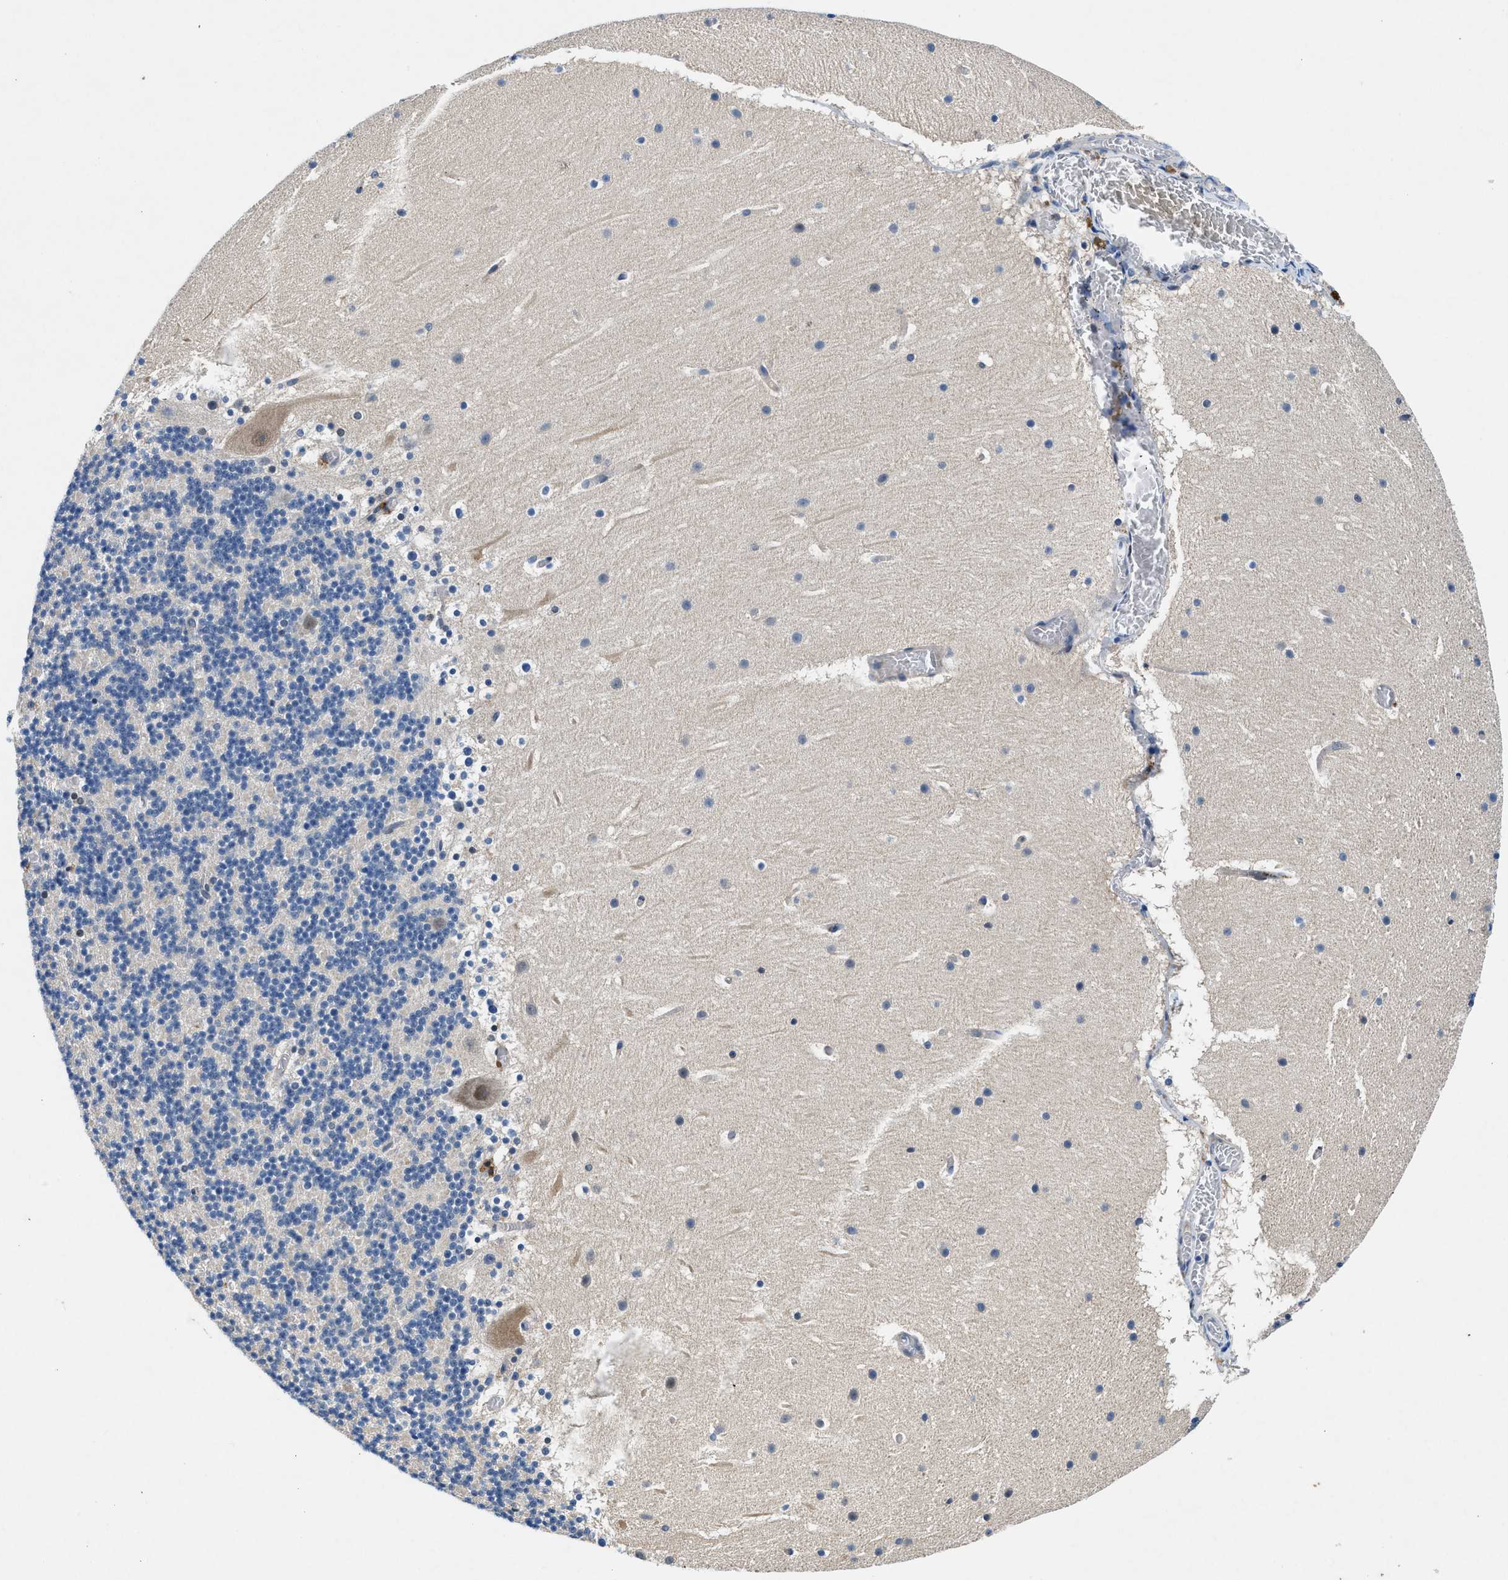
{"staining": {"intensity": "negative", "quantity": "none", "location": "none"}, "tissue": "cerebellum", "cell_type": "Cells in granular layer", "image_type": "normal", "snomed": [{"axis": "morphology", "description": "Normal tissue, NOS"}, {"axis": "topography", "description": "Cerebellum"}], "caption": "Immunohistochemistry (IHC) micrograph of unremarkable cerebellum: human cerebellum stained with DAB exhibits no significant protein expression in cells in granular layer.", "gene": "COPS2", "patient": {"sex": "male", "age": 45}}